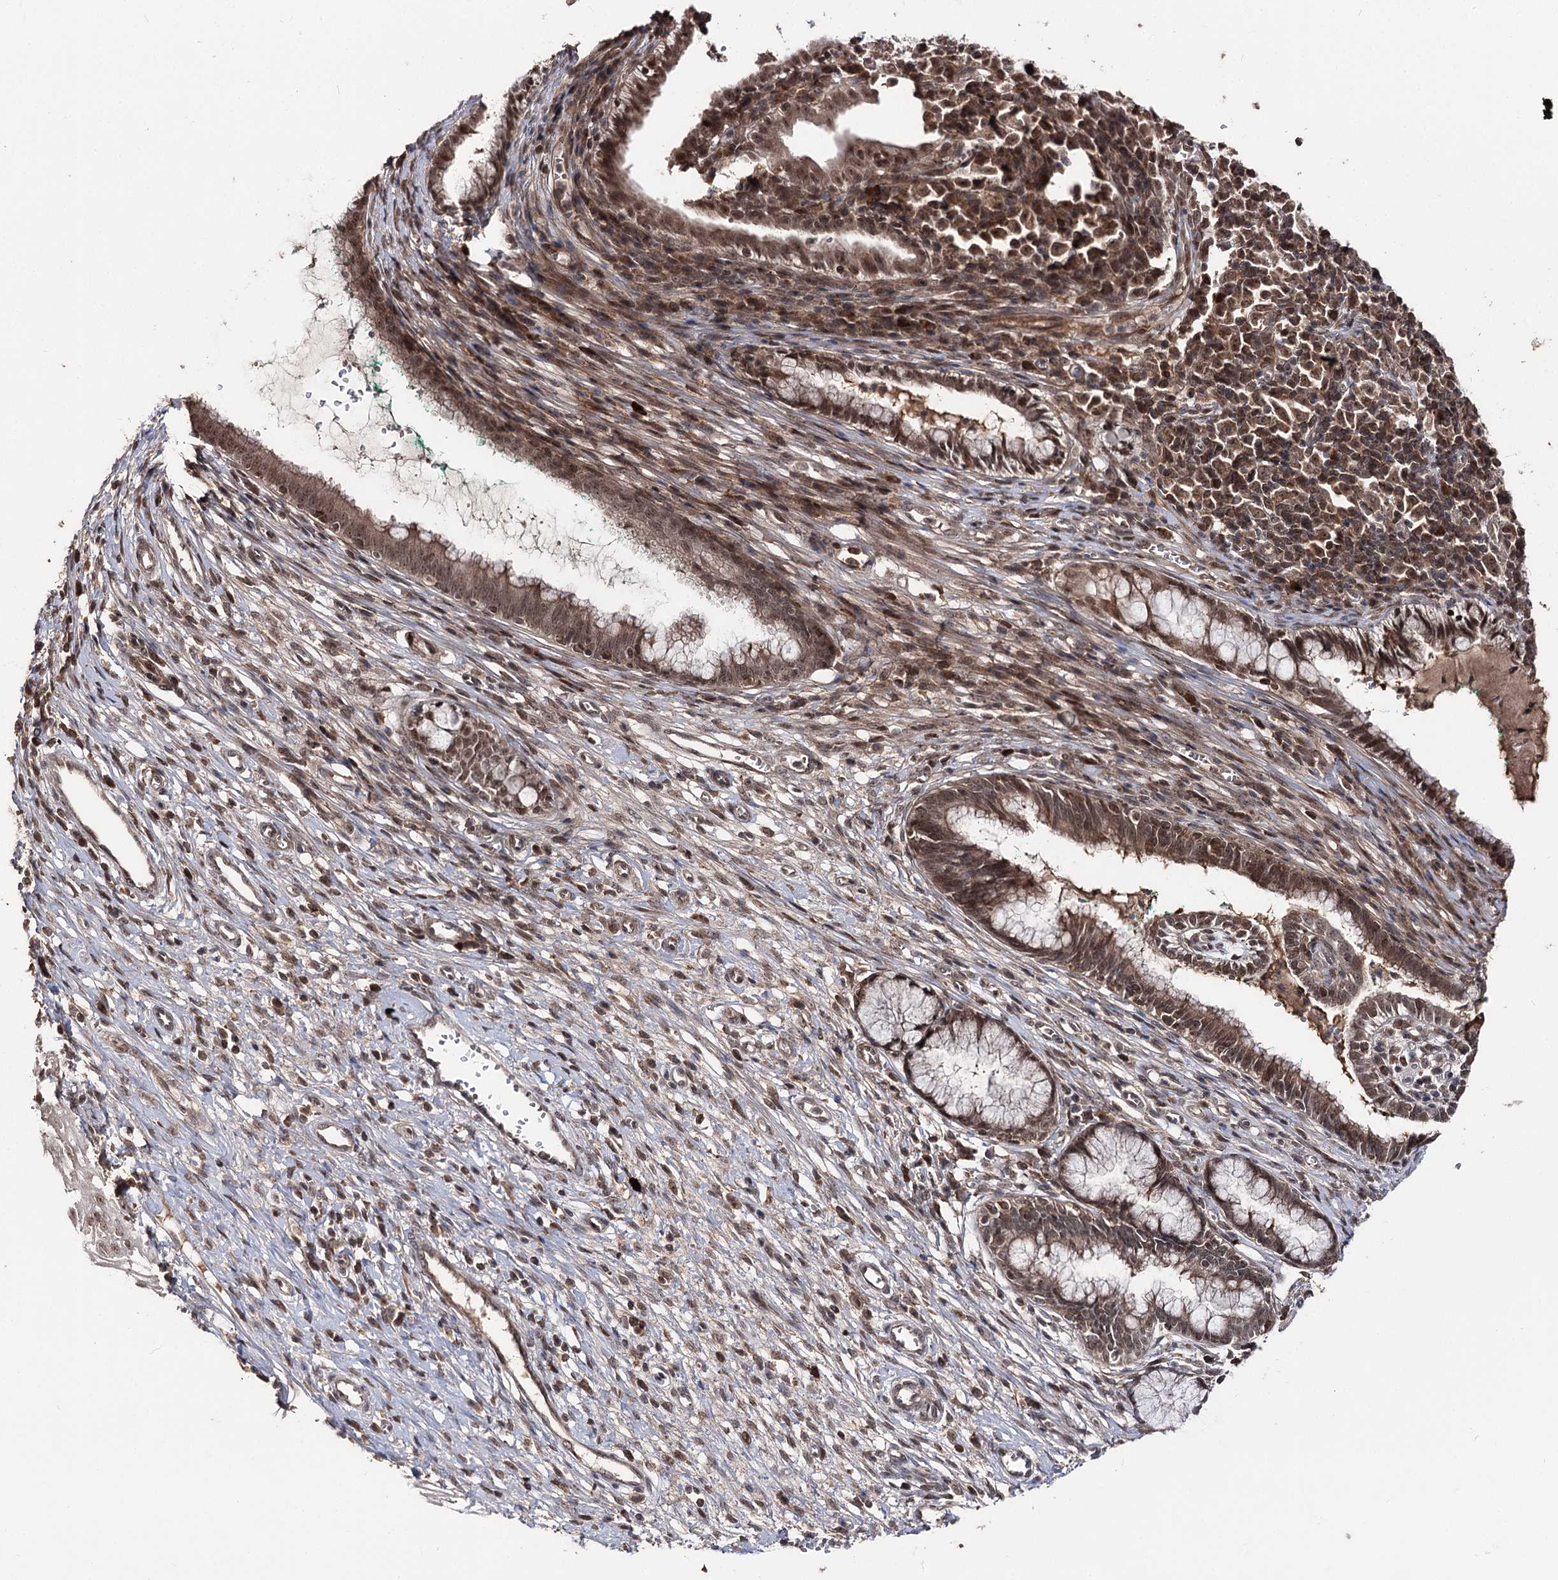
{"staining": {"intensity": "strong", "quantity": "25%-75%", "location": "cytoplasmic/membranous,nuclear"}, "tissue": "cervix", "cell_type": "Glandular cells", "image_type": "normal", "snomed": [{"axis": "morphology", "description": "Normal tissue, NOS"}, {"axis": "morphology", "description": "Adenocarcinoma, NOS"}, {"axis": "topography", "description": "Cervix"}], "caption": "Immunohistochemical staining of unremarkable human cervix displays high levels of strong cytoplasmic/membranous,nuclear expression in approximately 25%-75% of glandular cells. (IHC, brightfield microscopy, high magnification).", "gene": "FAM53B", "patient": {"sex": "female", "age": 29}}